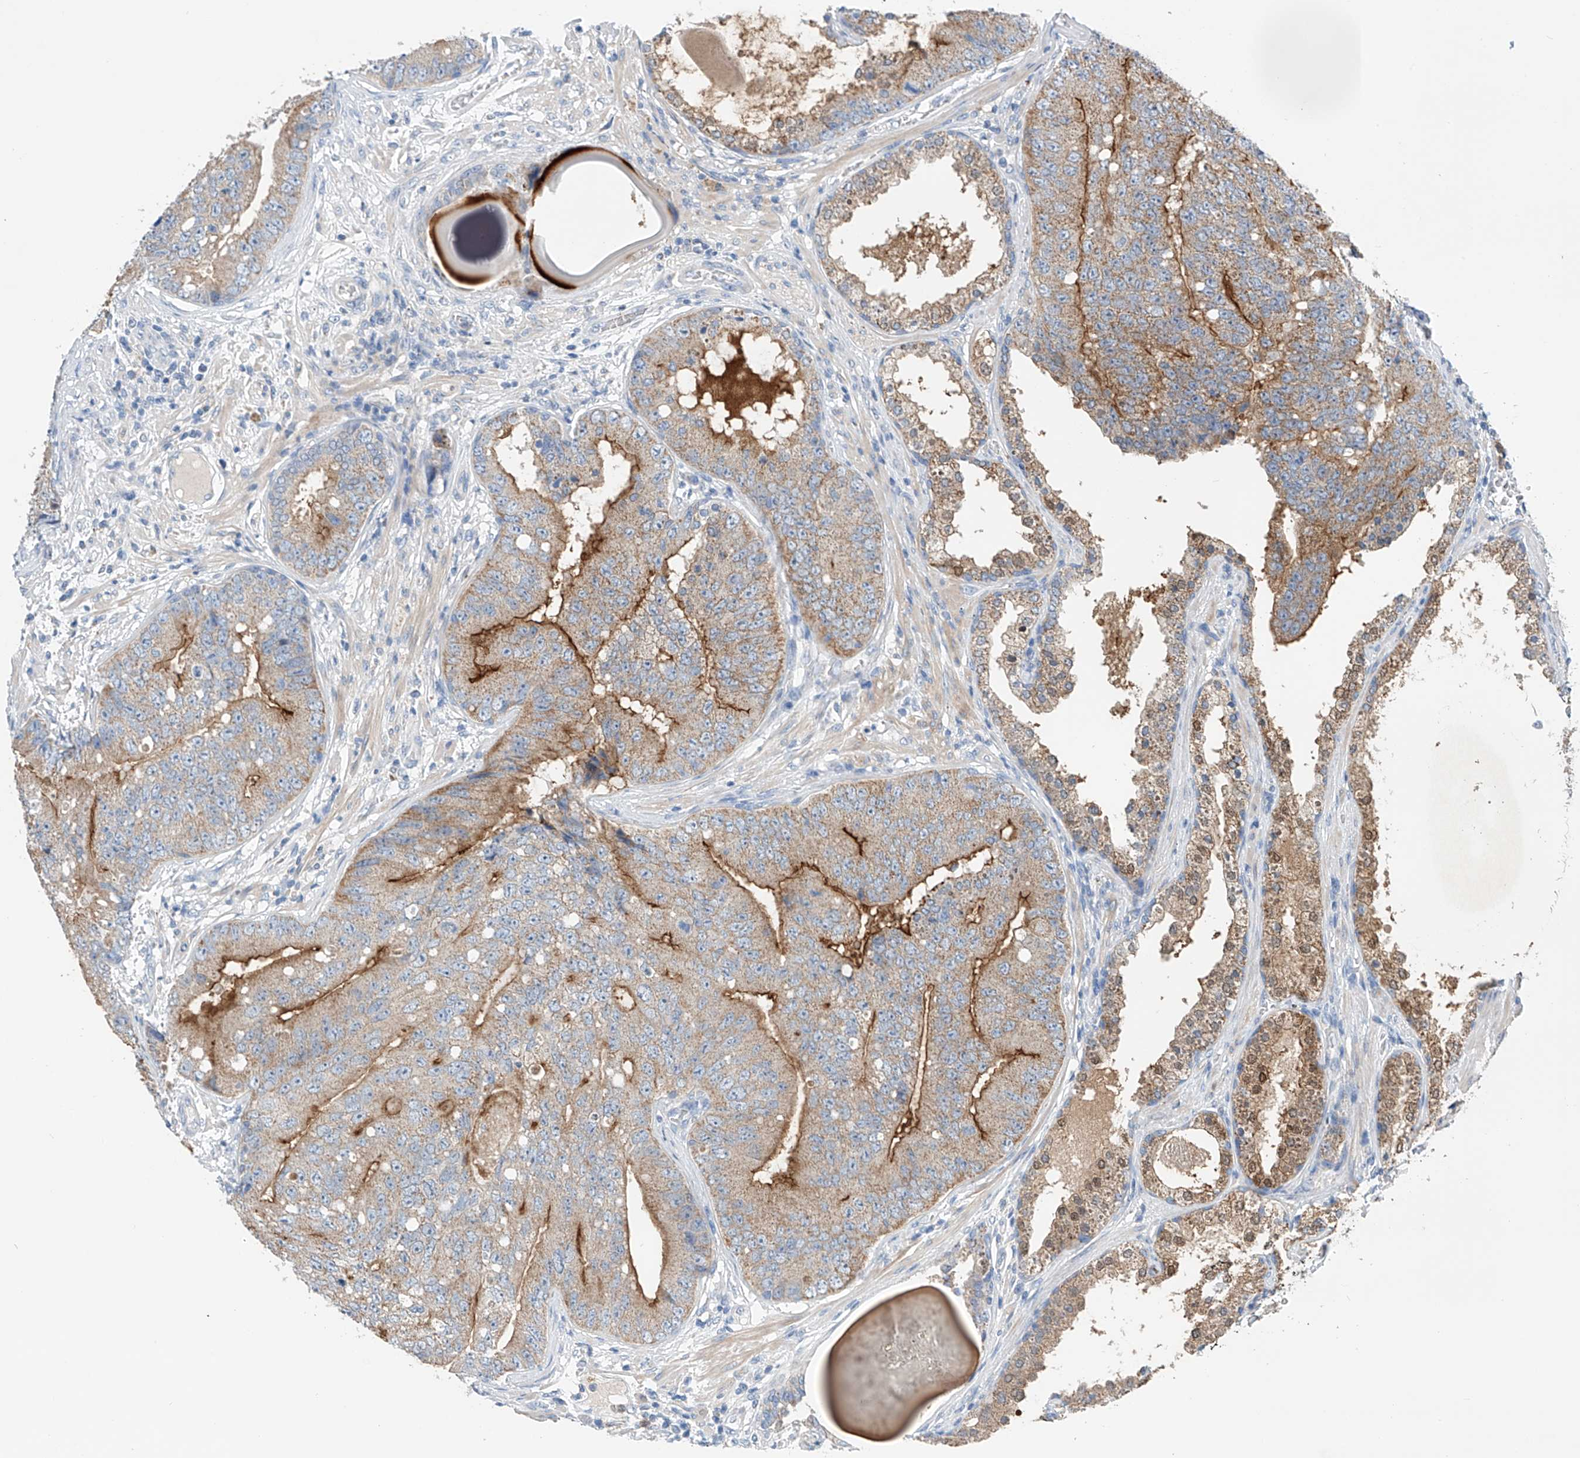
{"staining": {"intensity": "strong", "quantity": "25%-75%", "location": "cytoplasmic/membranous"}, "tissue": "prostate cancer", "cell_type": "Tumor cells", "image_type": "cancer", "snomed": [{"axis": "morphology", "description": "Adenocarcinoma, High grade"}, {"axis": "topography", "description": "Prostate"}], "caption": "A brown stain highlights strong cytoplasmic/membranous expression of a protein in human prostate cancer tumor cells.", "gene": "GPC4", "patient": {"sex": "male", "age": 70}}